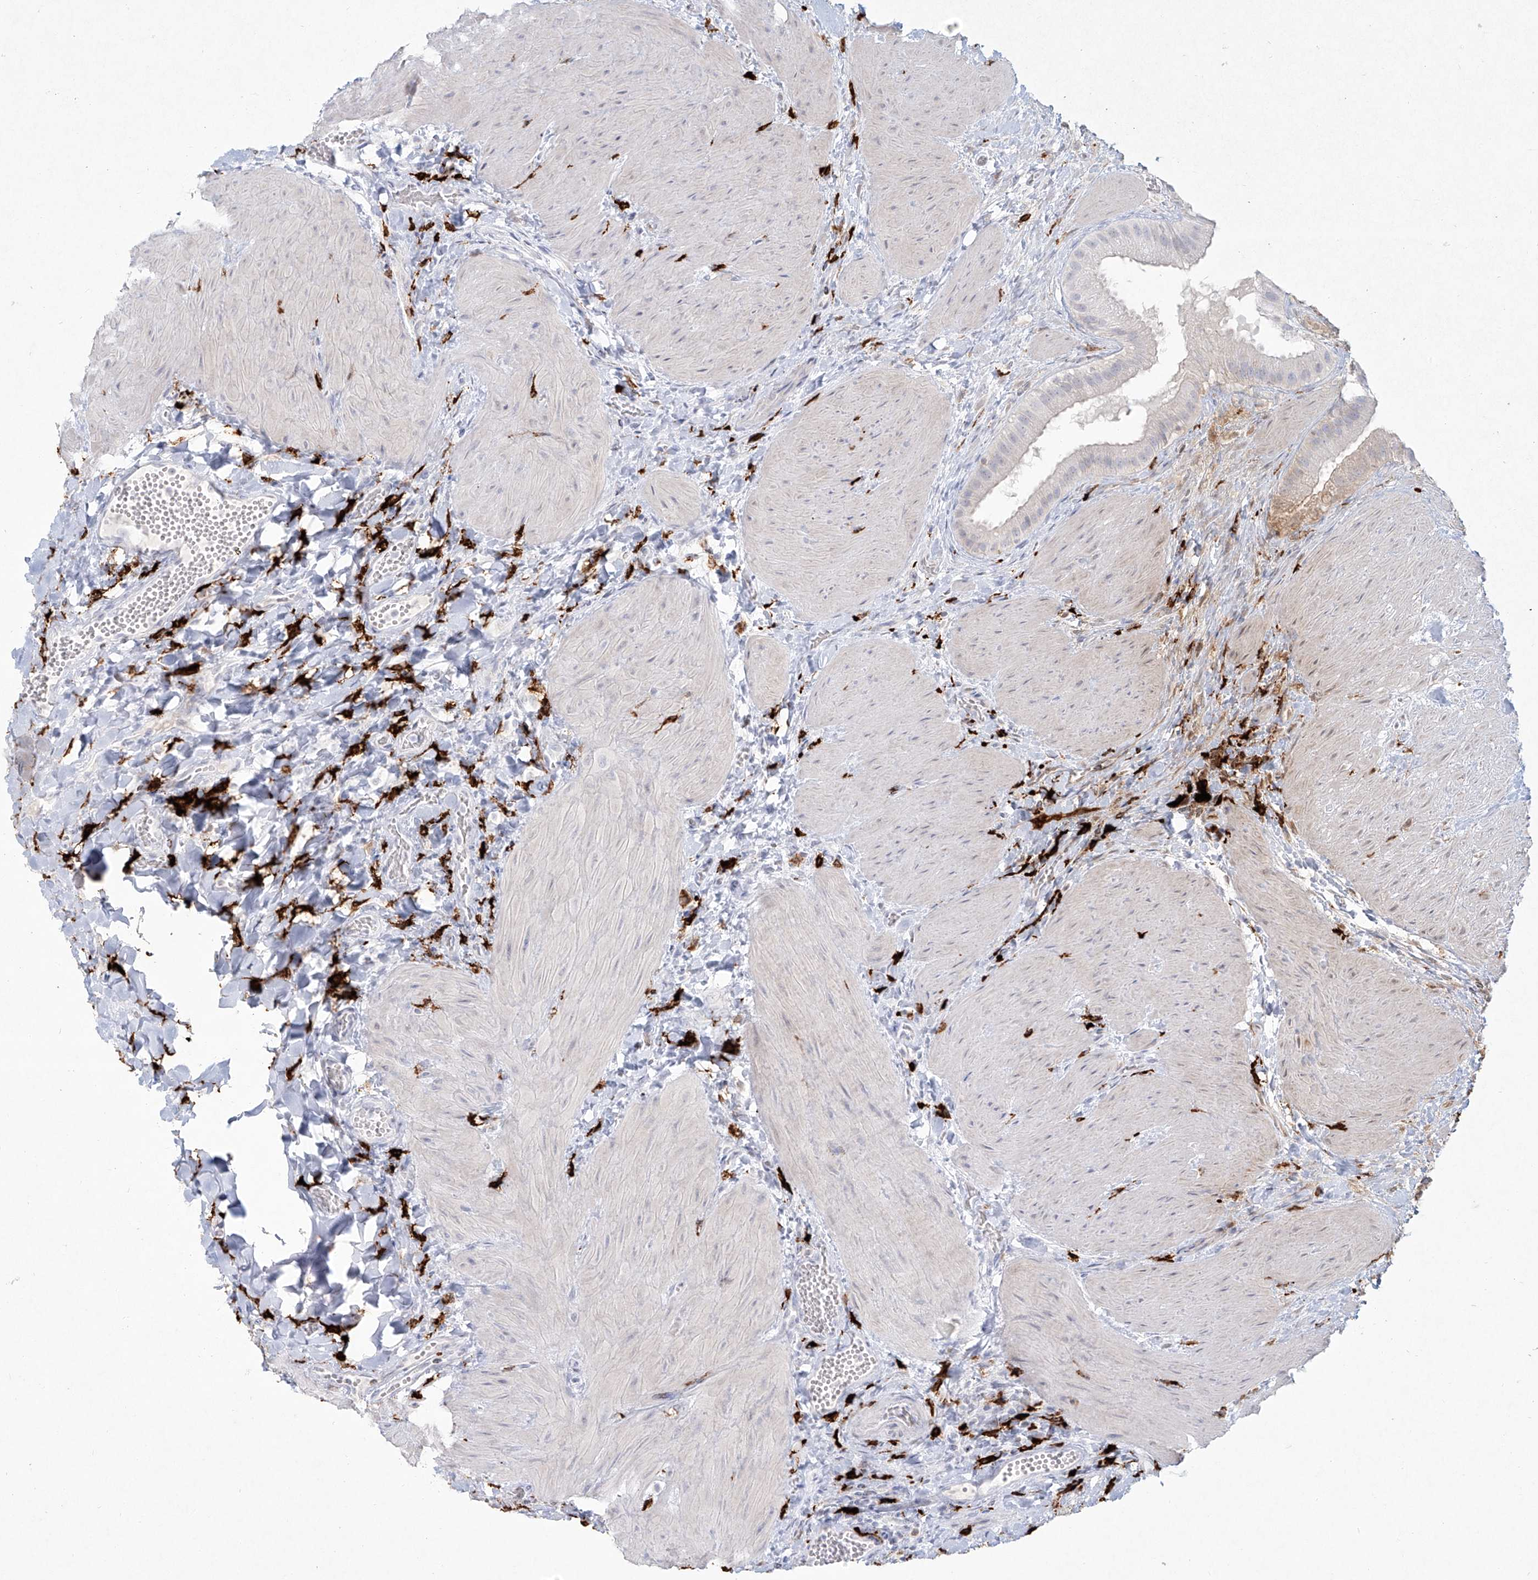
{"staining": {"intensity": "negative", "quantity": "none", "location": "none"}, "tissue": "gallbladder", "cell_type": "Glandular cells", "image_type": "normal", "snomed": [{"axis": "morphology", "description": "Normal tissue, NOS"}, {"axis": "topography", "description": "Gallbladder"}], "caption": "Histopathology image shows no protein positivity in glandular cells of unremarkable gallbladder.", "gene": "CD209", "patient": {"sex": "male", "age": 55}}